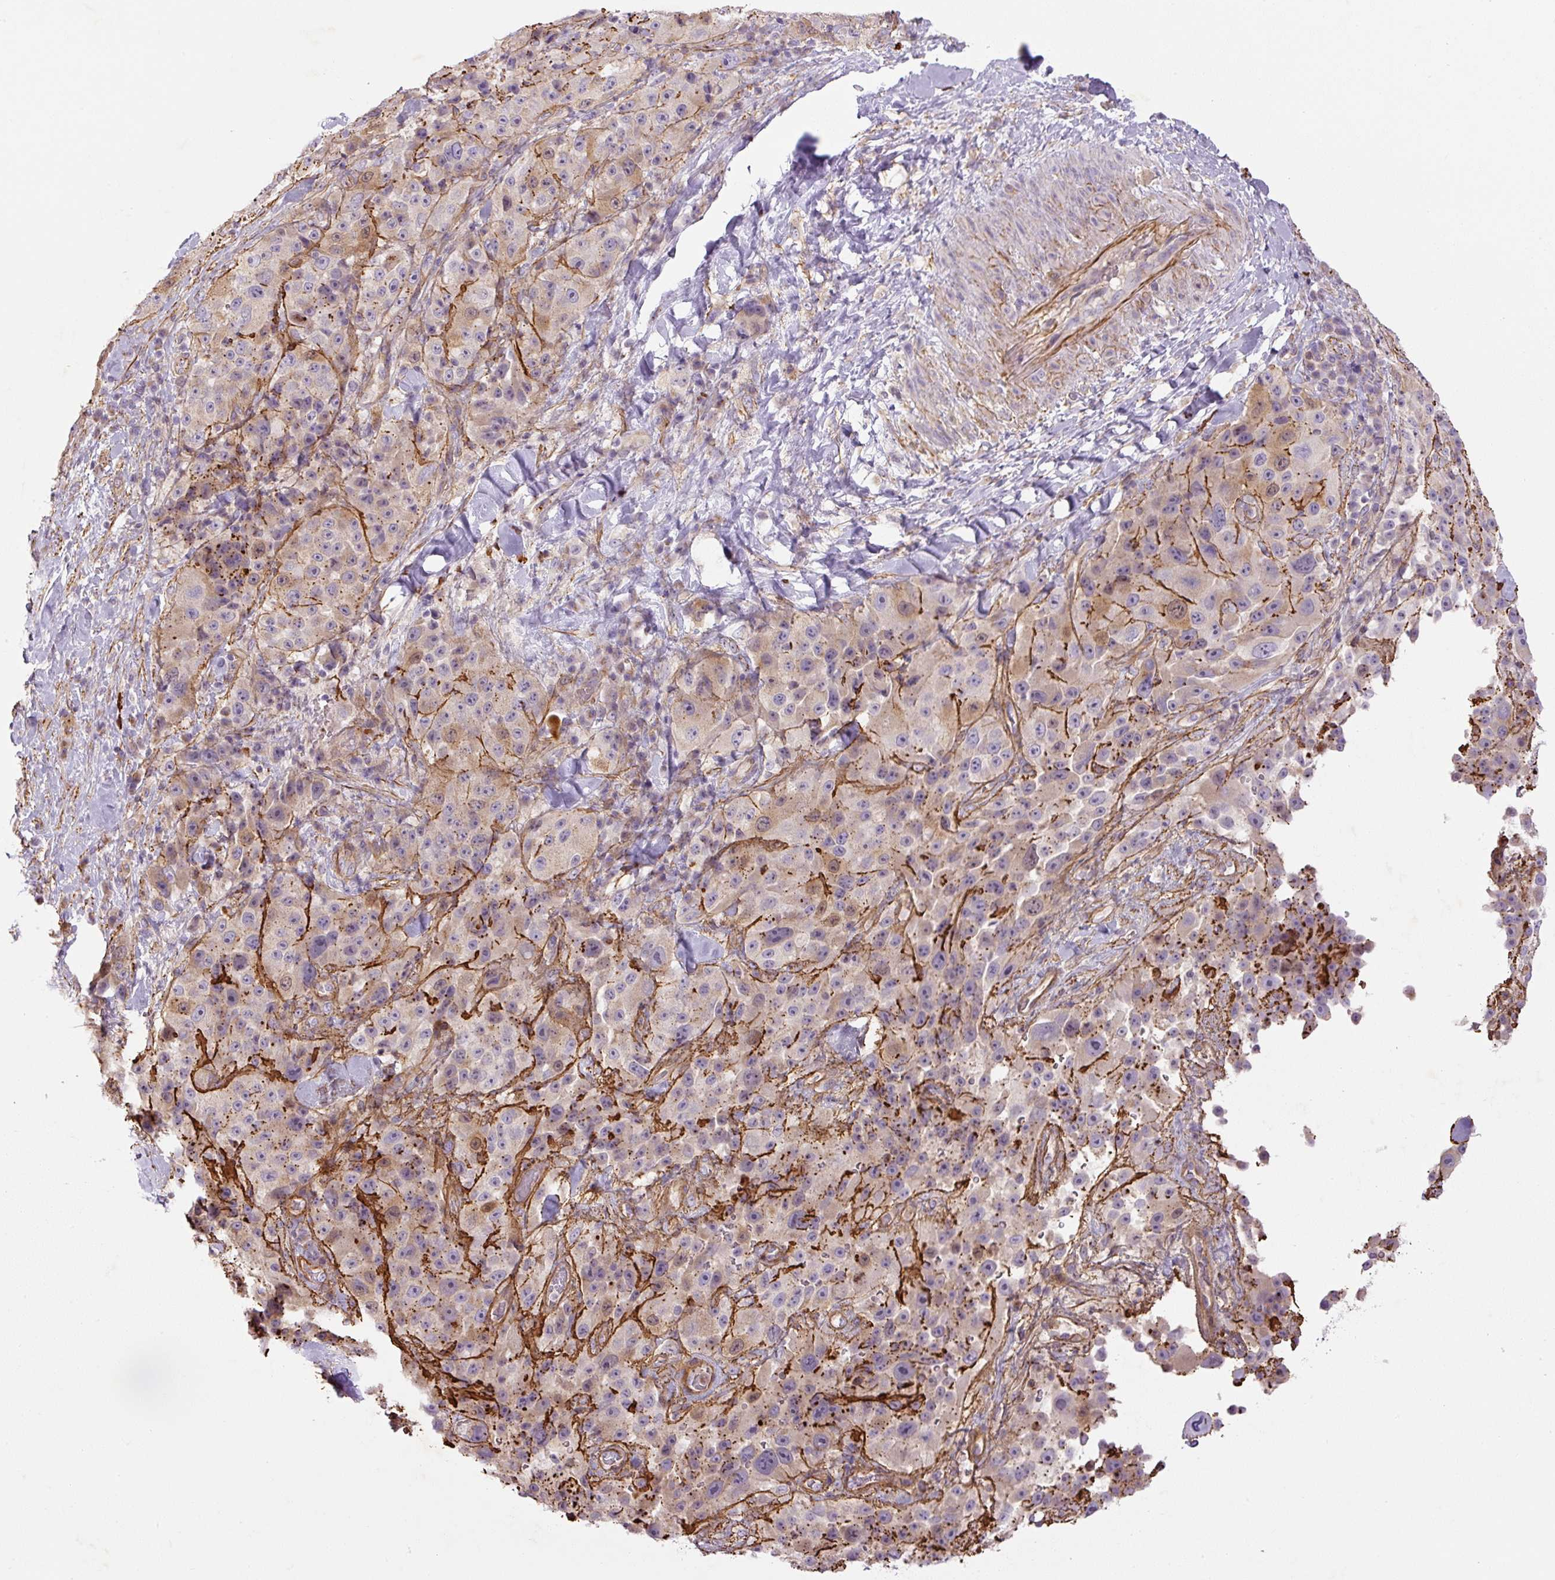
{"staining": {"intensity": "moderate", "quantity": "25%-75%", "location": "cytoplasmic/membranous"}, "tissue": "melanoma", "cell_type": "Tumor cells", "image_type": "cancer", "snomed": [{"axis": "morphology", "description": "Malignant melanoma, Metastatic site"}, {"axis": "topography", "description": "Lymph node"}], "caption": "IHC histopathology image of neoplastic tissue: melanoma stained using immunohistochemistry (IHC) shows medium levels of moderate protein expression localized specifically in the cytoplasmic/membranous of tumor cells, appearing as a cytoplasmic/membranous brown color.", "gene": "CCNI2", "patient": {"sex": "male", "age": 62}}